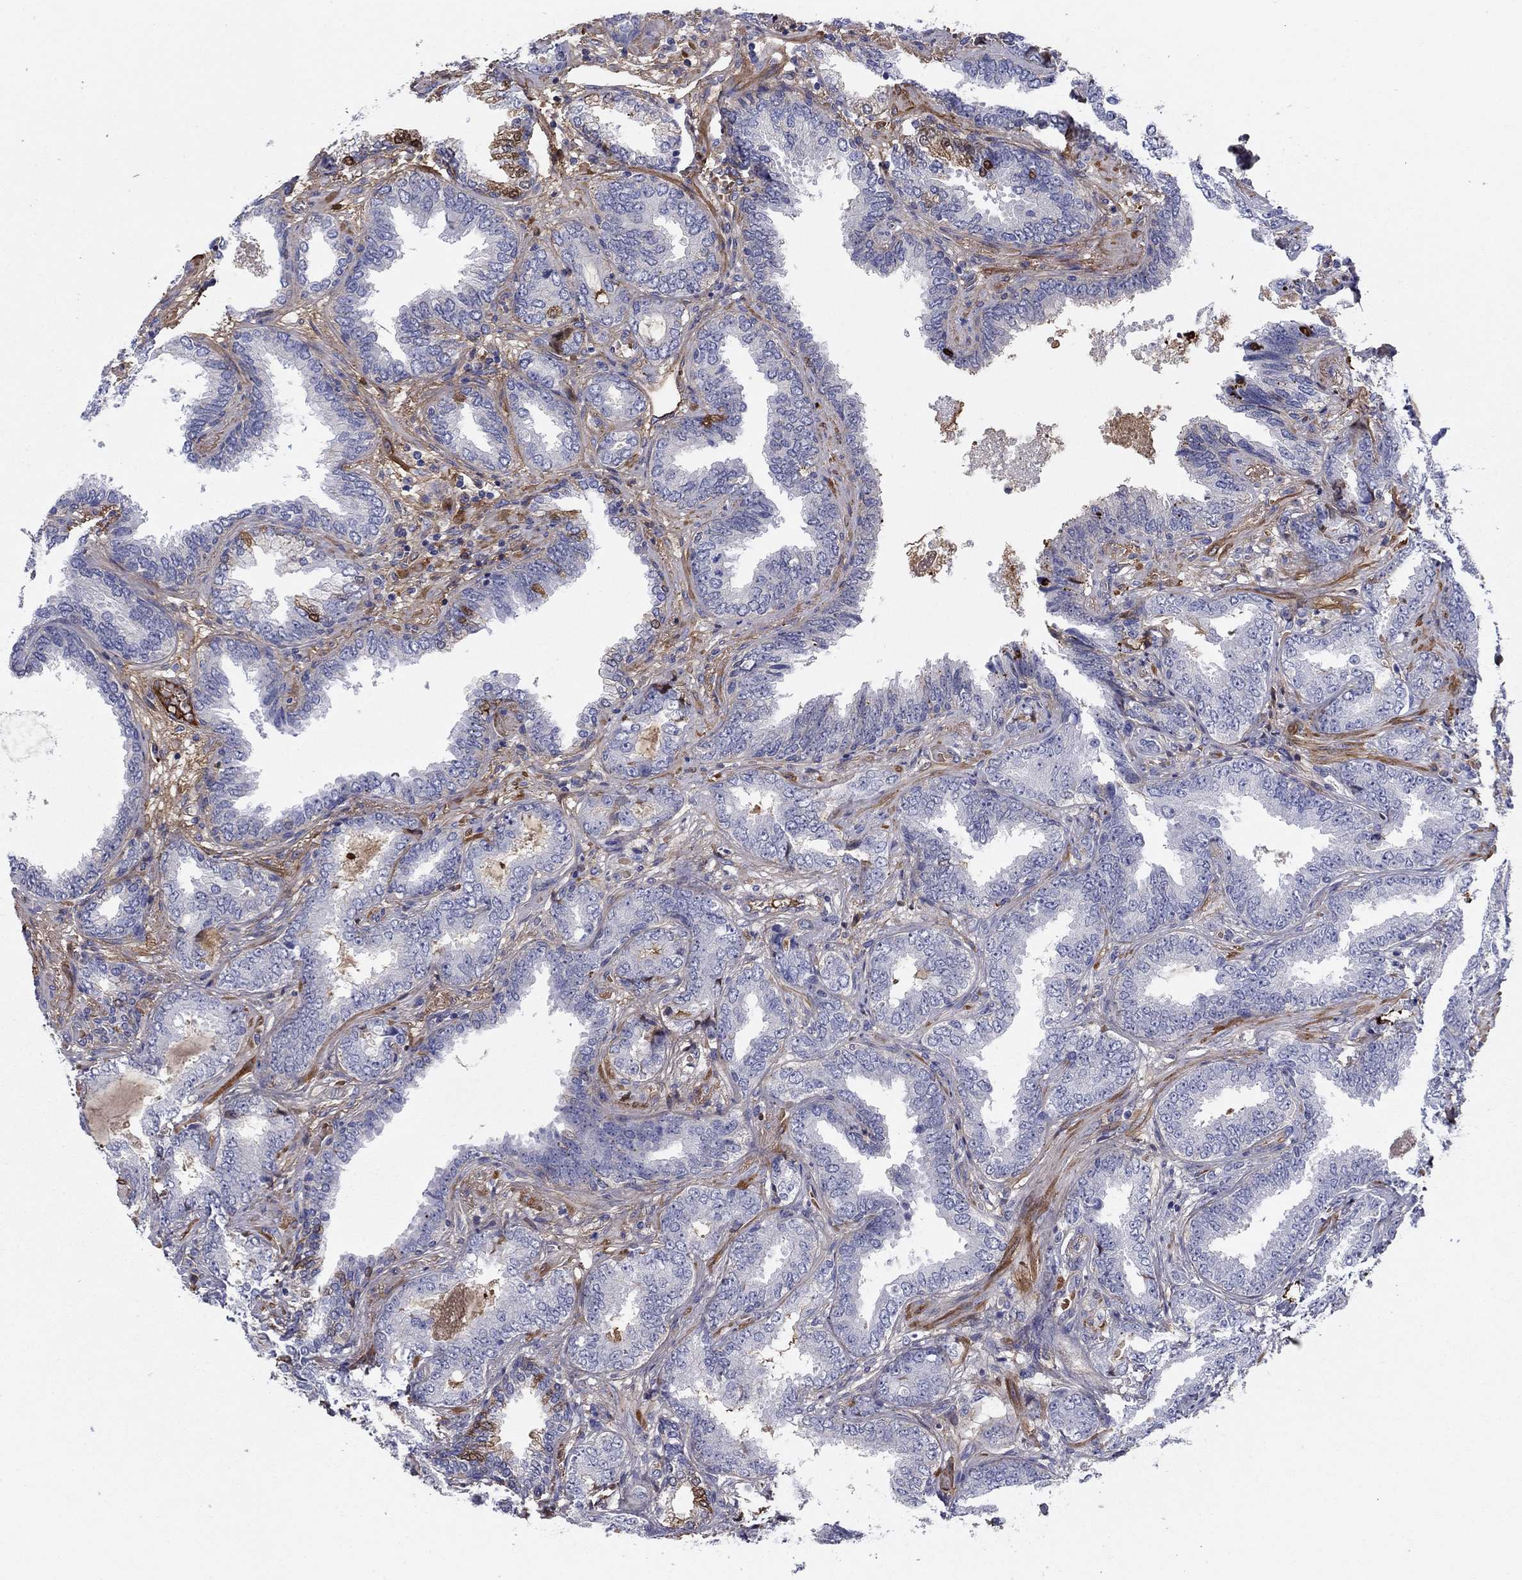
{"staining": {"intensity": "negative", "quantity": "none", "location": "none"}, "tissue": "prostate cancer", "cell_type": "Tumor cells", "image_type": "cancer", "snomed": [{"axis": "morphology", "description": "Adenocarcinoma, Low grade"}, {"axis": "topography", "description": "Prostate"}], "caption": "Tumor cells show no significant protein positivity in prostate cancer (adenocarcinoma (low-grade)).", "gene": "HPX", "patient": {"sex": "male", "age": 68}}